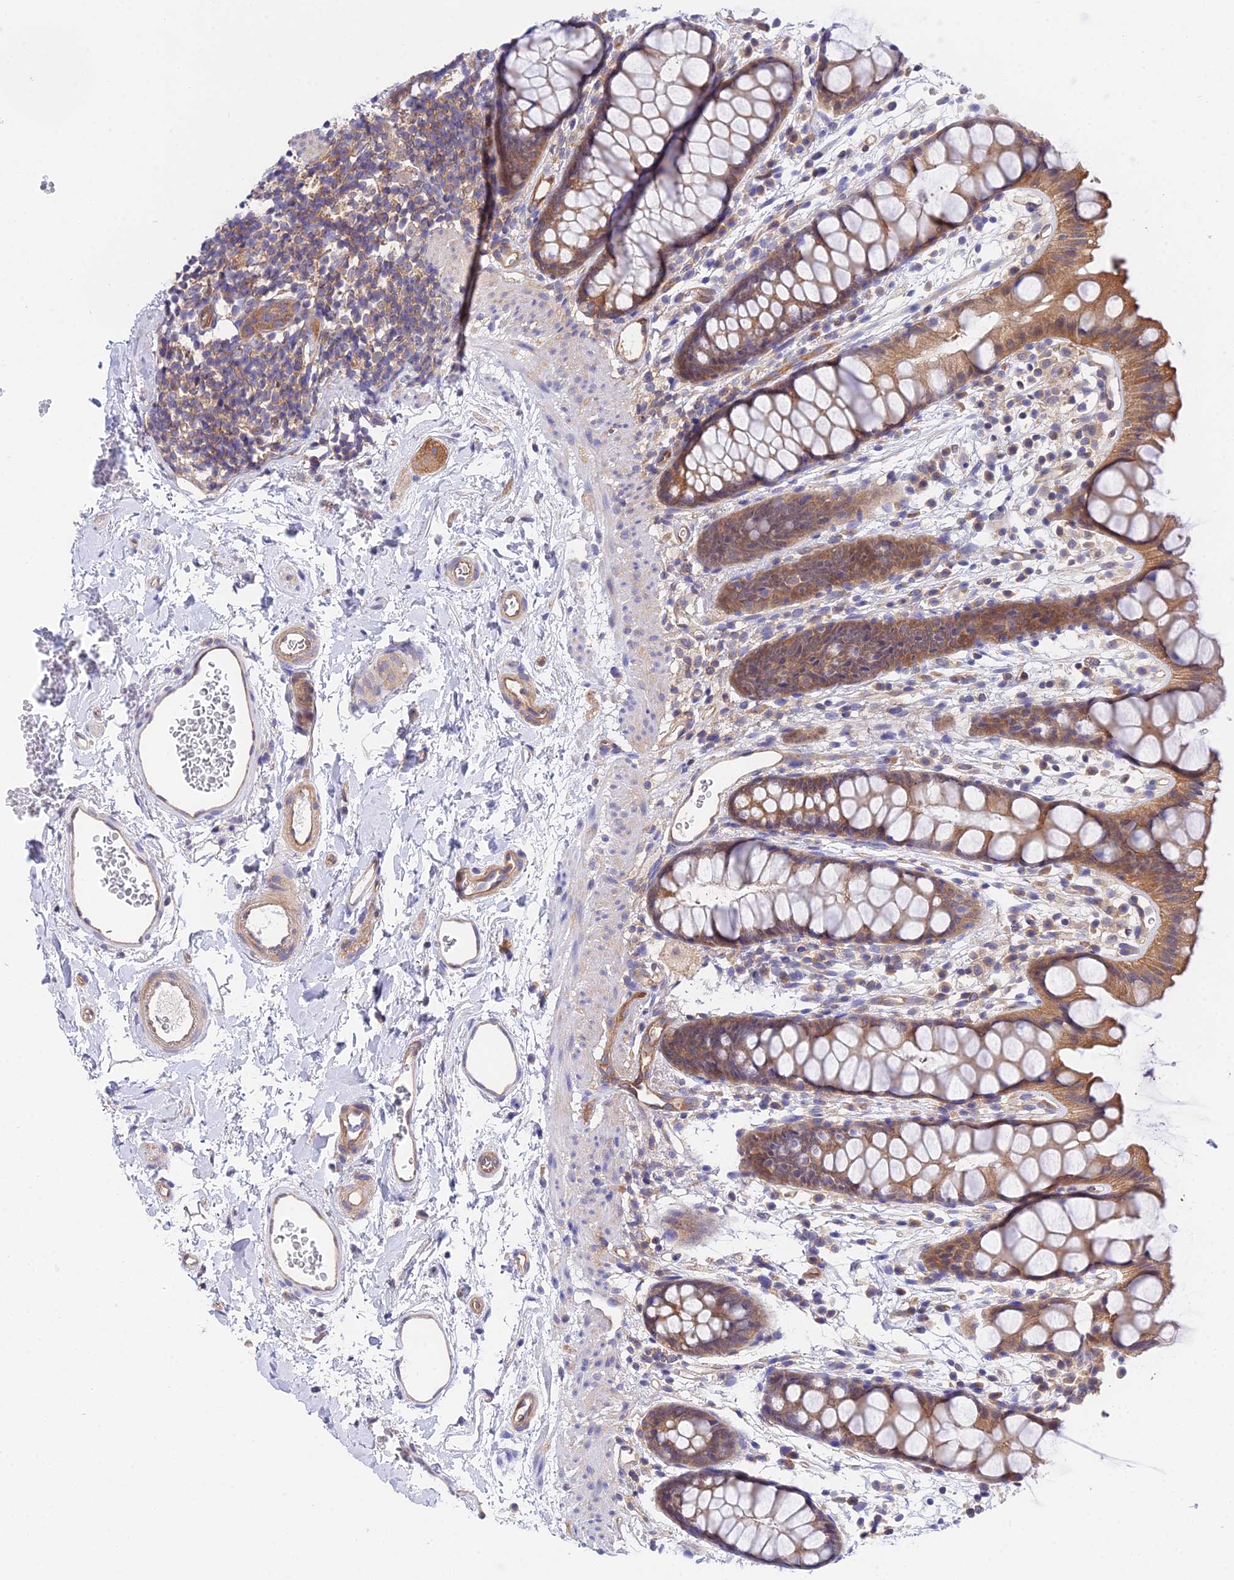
{"staining": {"intensity": "moderate", "quantity": ">75%", "location": "cytoplasmic/membranous"}, "tissue": "rectum", "cell_type": "Glandular cells", "image_type": "normal", "snomed": [{"axis": "morphology", "description": "Normal tissue, NOS"}, {"axis": "topography", "description": "Rectum"}], "caption": "Immunohistochemistry (IHC) staining of normal rectum, which displays medium levels of moderate cytoplasmic/membranous staining in approximately >75% of glandular cells indicating moderate cytoplasmic/membranous protein staining. The staining was performed using DAB (3,3'-diaminobenzidine) (brown) for protein detection and nuclei were counterstained in hematoxylin (blue).", "gene": "PPP2R2A", "patient": {"sex": "female", "age": 65}}